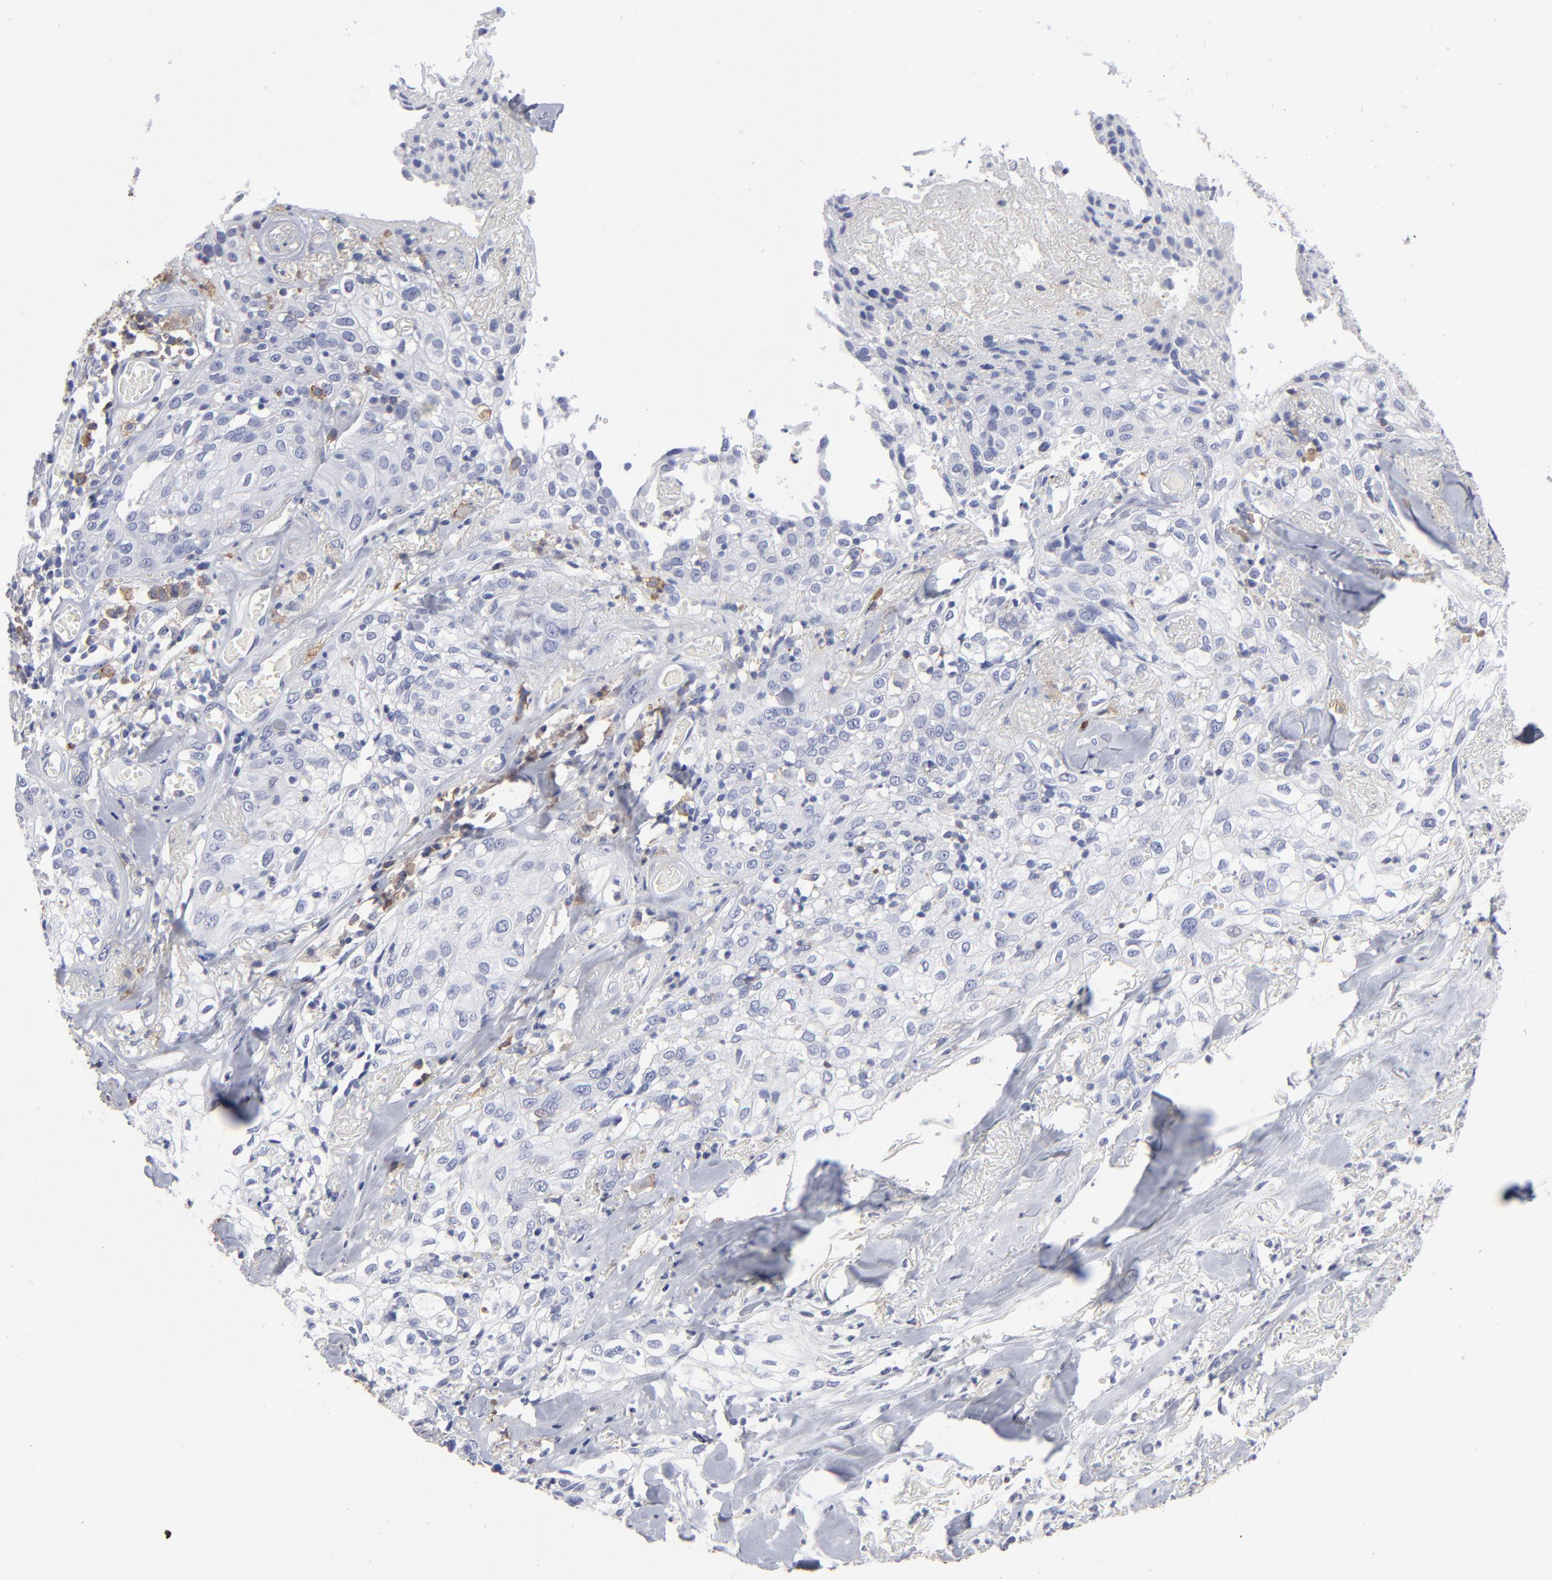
{"staining": {"intensity": "negative", "quantity": "none", "location": "none"}, "tissue": "skin cancer", "cell_type": "Tumor cells", "image_type": "cancer", "snomed": [{"axis": "morphology", "description": "Squamous cell carcinoma, NOS"}, {"axis": "topography", "description": "Skin"}], "caption": "Immunohistochemical staining of human skin squamous cell carcinoma reveals no significant staining in tumor cells.", "gene": "LAT2", "patient": {"sex": "male", "age": 65}}